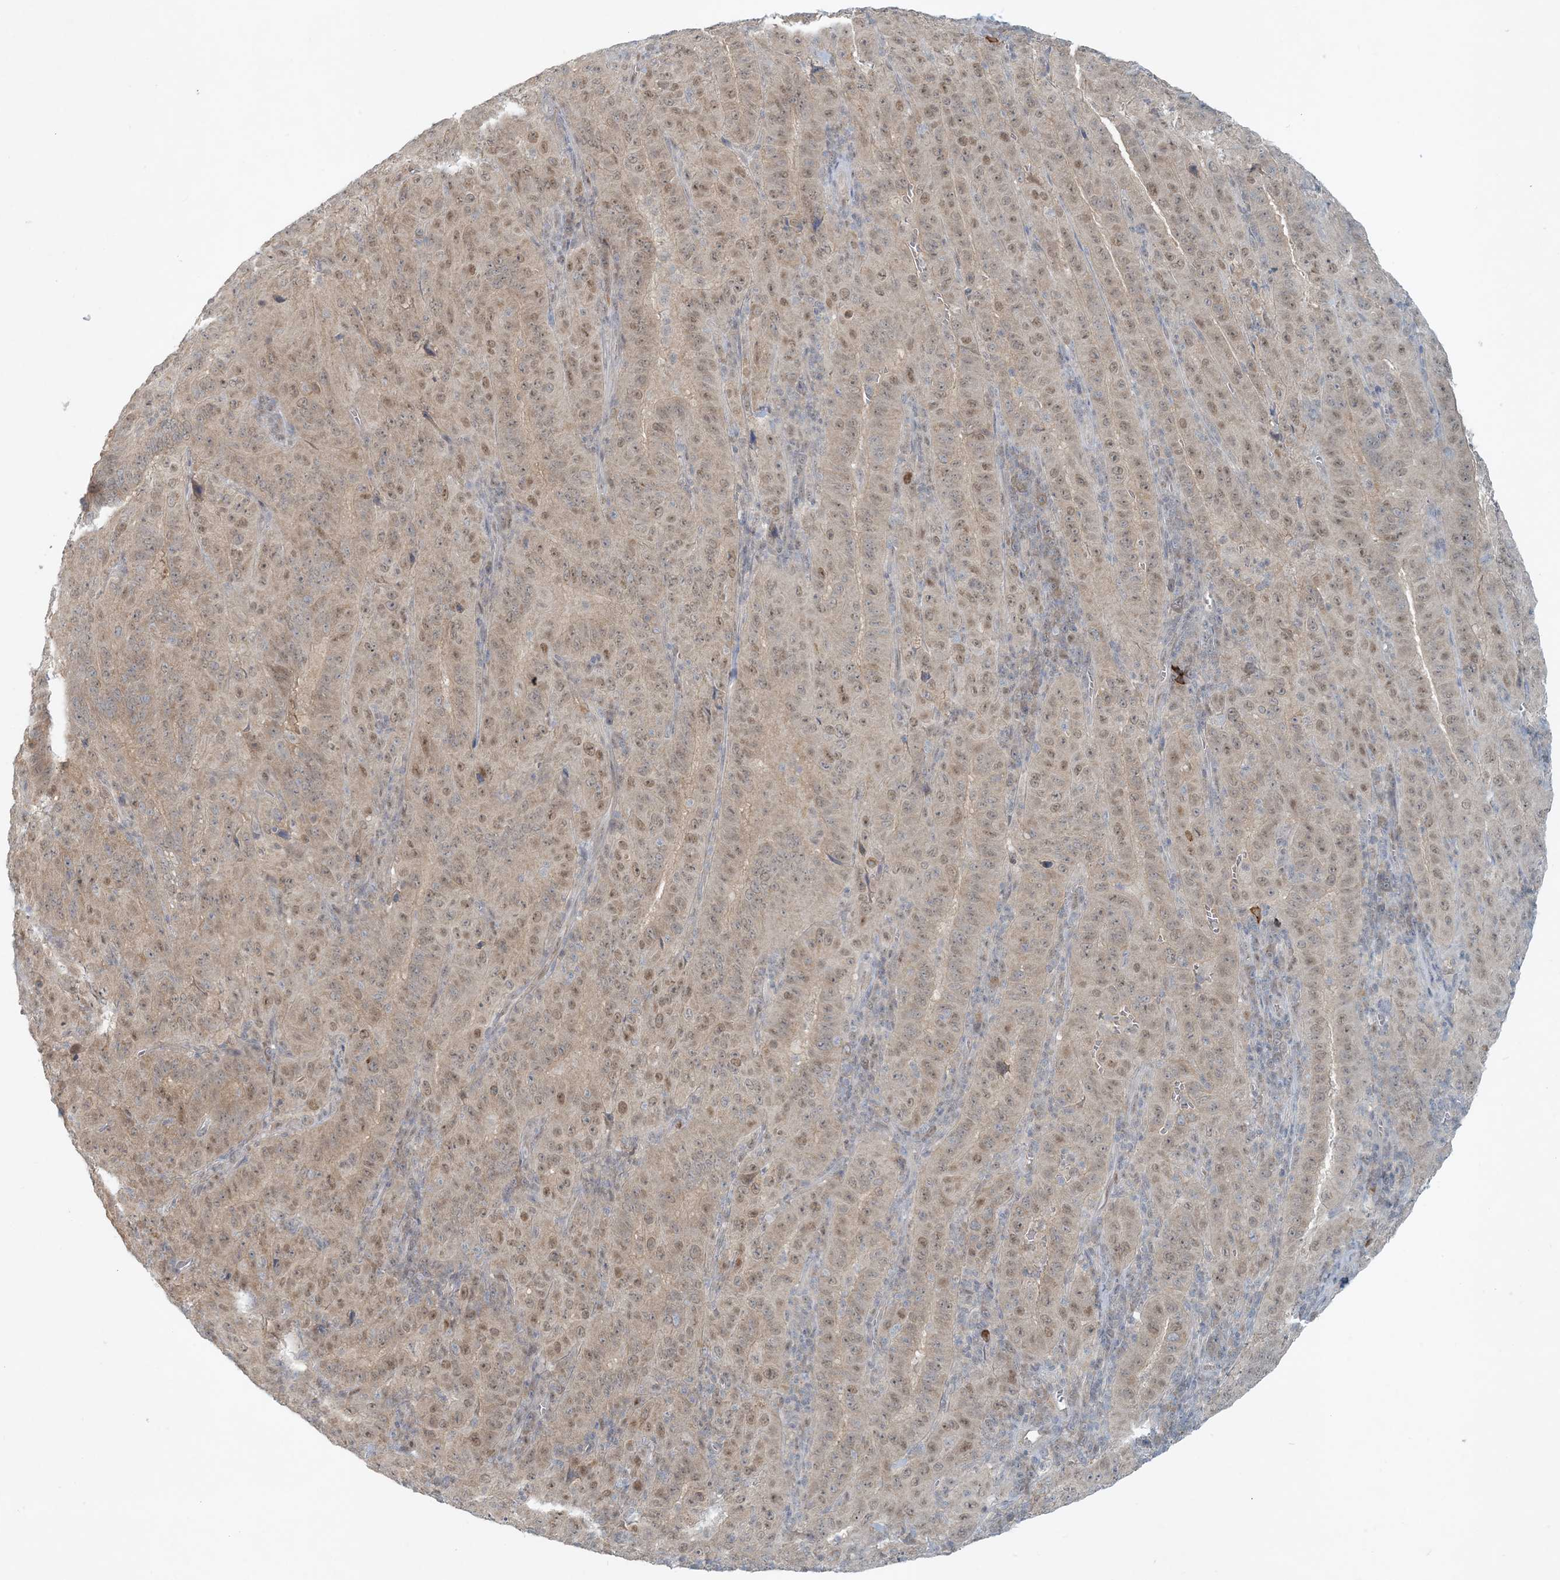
{"staining": {"intensity": "moderate", "quantity": ">75%", "location": "cytoplasmic/membranous,nuclear"}, "tissue": "pancreatic cancer", "cell_type": "Tumor cells", "image_type": "cancer", "snomed": [{"axis": "morphology", "description": "Adenocarcinoma, NOS"}, {"axis": "topography", "description": "Pancreas"}], "caption": "Human pancreatic adenocarcinoma stained with a protein marker reveals moderate staining in tumor cells.", "gene": "OBI1", "patient": {"sex": "male", "age": 63}}